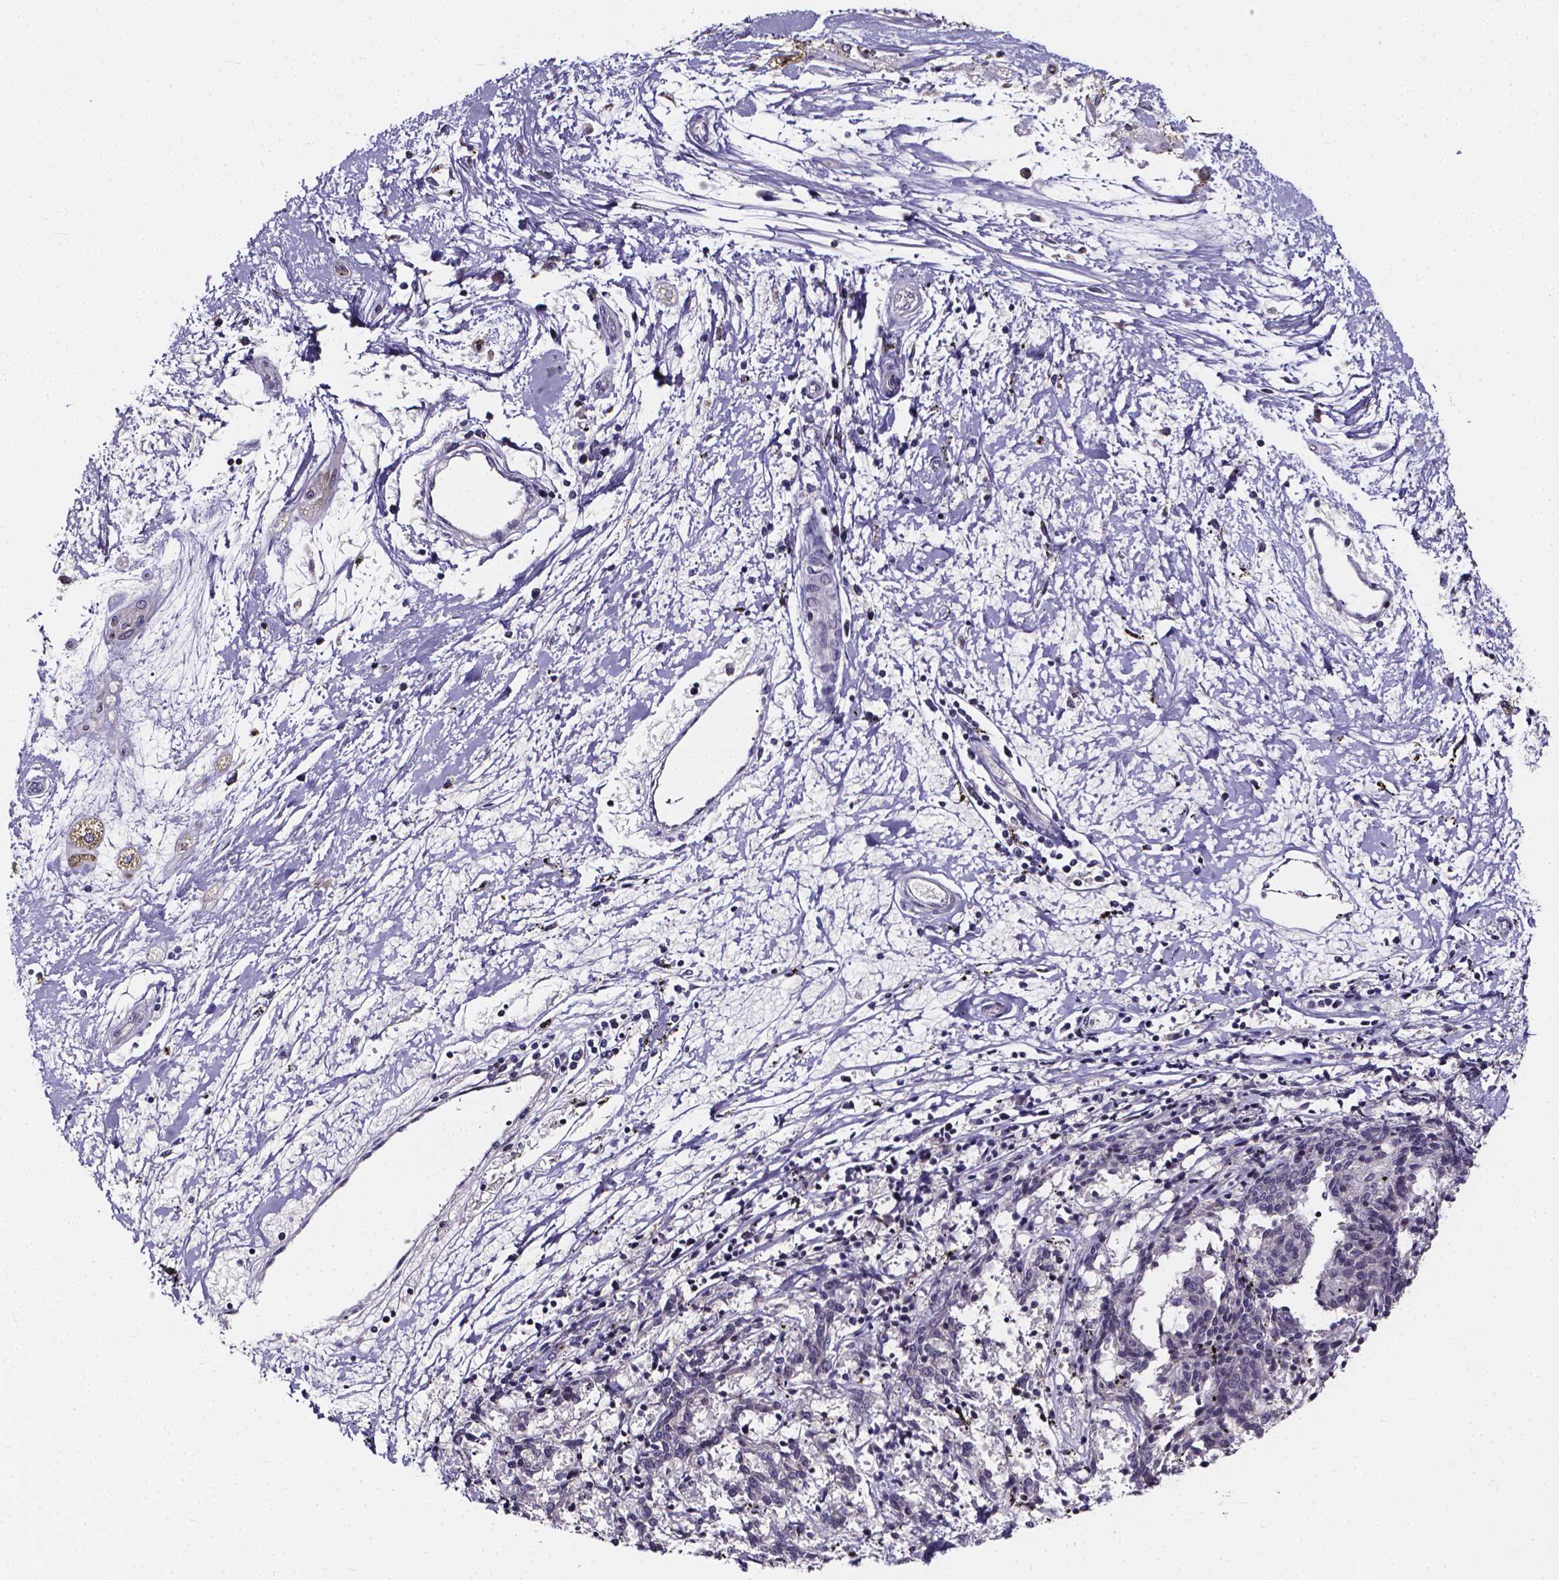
{"staining": {"intensity": "negative", "quantity": "none", "location": "none"}, "tissue": "melanoma", "cell_type": "Tumor cells", "image_type": "cancer", "snomed": [{"axis": "morphology", "description": "Malignant melanoma, NOS"}, {"axis": "topography", "description": "Skin"}], "caption": "Immunohistochemical staining of melanoma demonstrates no significant staining in tumor cells.", "gene": "THEMIS", "patient": {"sex": "female", "age": 72}}